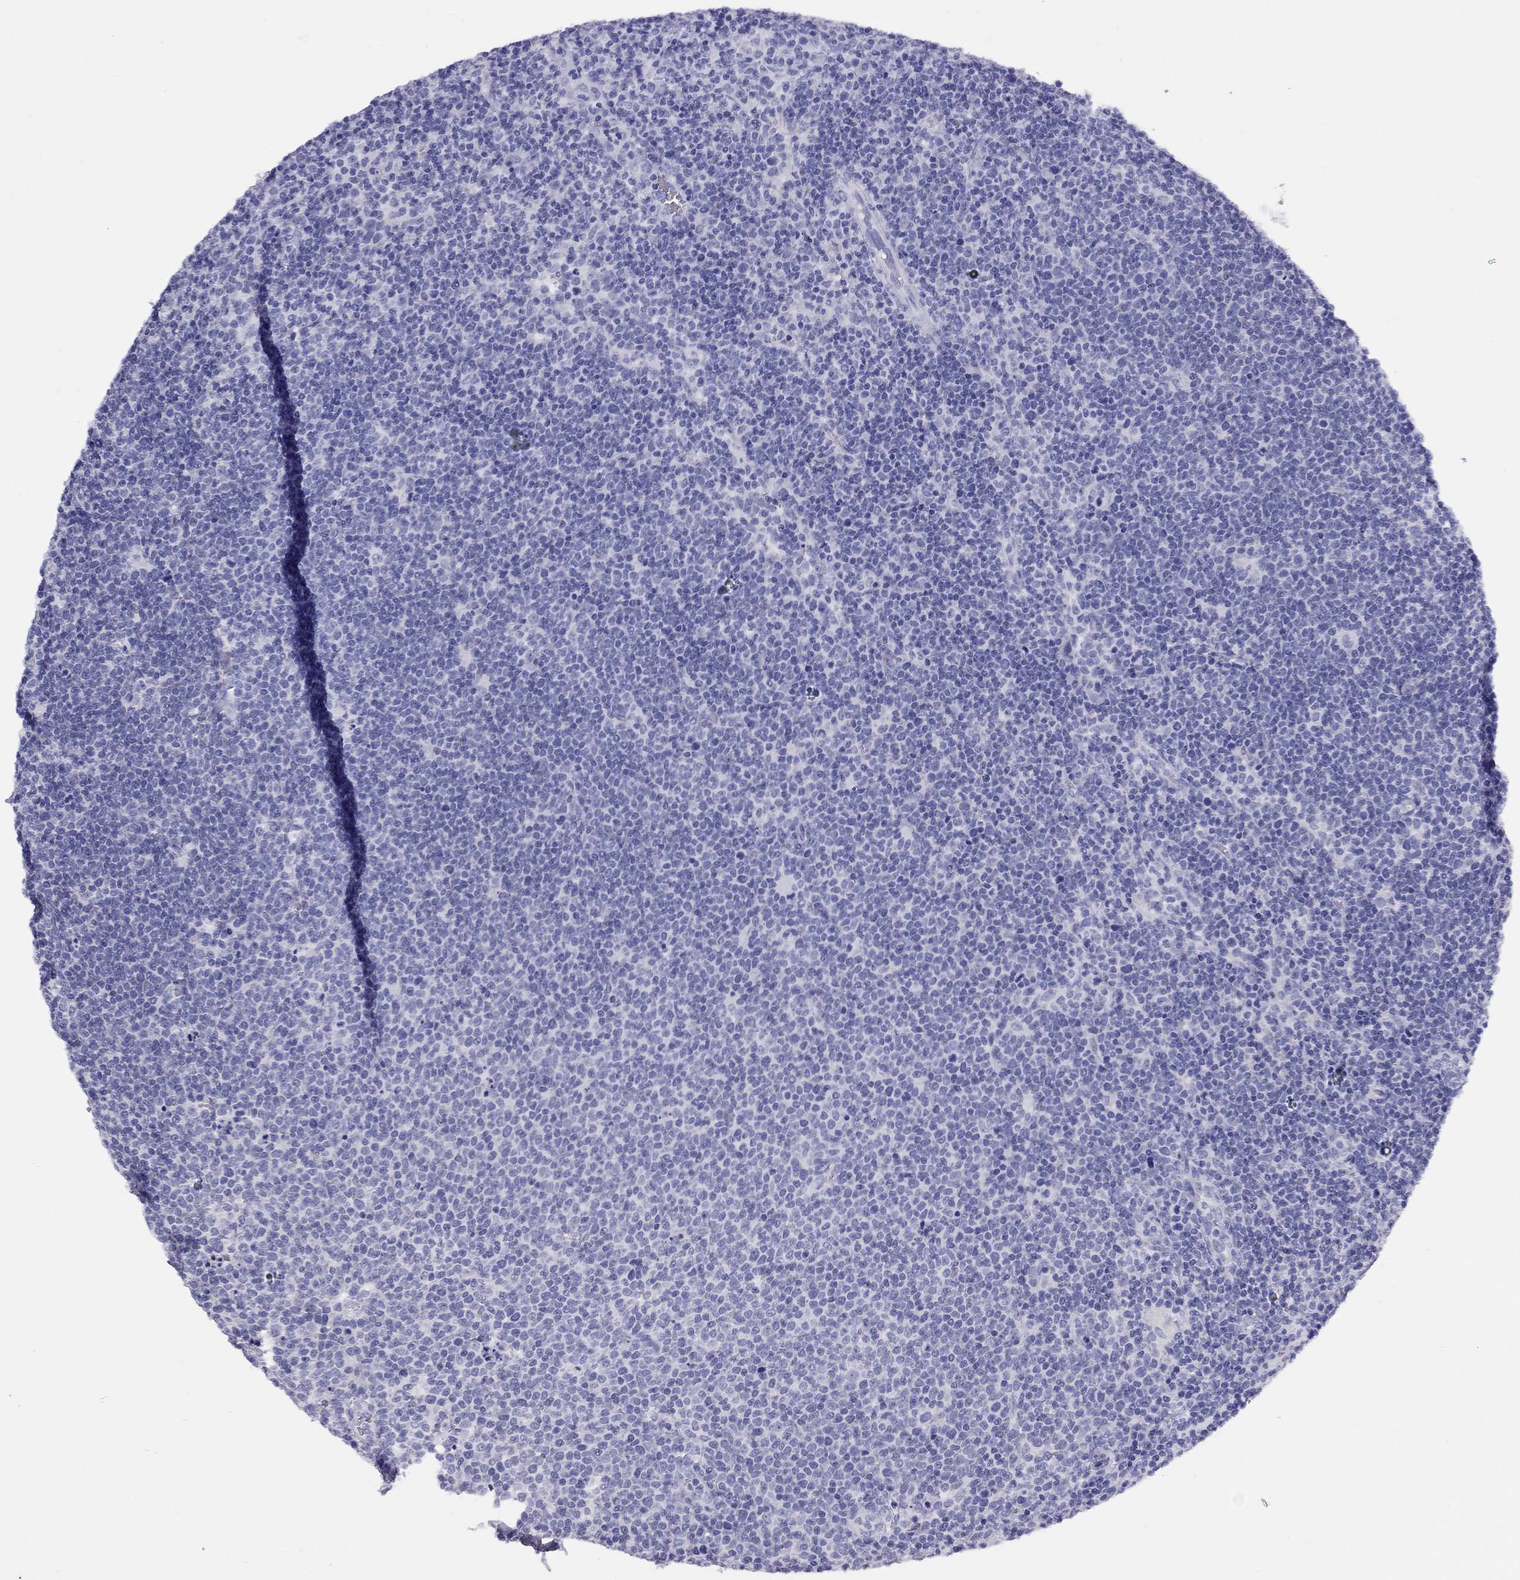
{"staining": {"intensity": "negative", "quantity": "none", "location": "none"}, "tissue": "lymphoma", "cell_type": "Tumor cells", "image_type": "cancer", "snomed": [{"axis": "morphology", "description": "Malignant lymphoma, non-Hodgkin's type, High grade"}, {"axis": "topography", "description": "Lymph node"}], "caption": "Histopathology image shows no protein positivity in tumor cells of high-grade malignant lymphoma, non-Hodgkin's type tissue.", "gene": "LRIT2", "patient": {"sex": "male", "age": 61}}